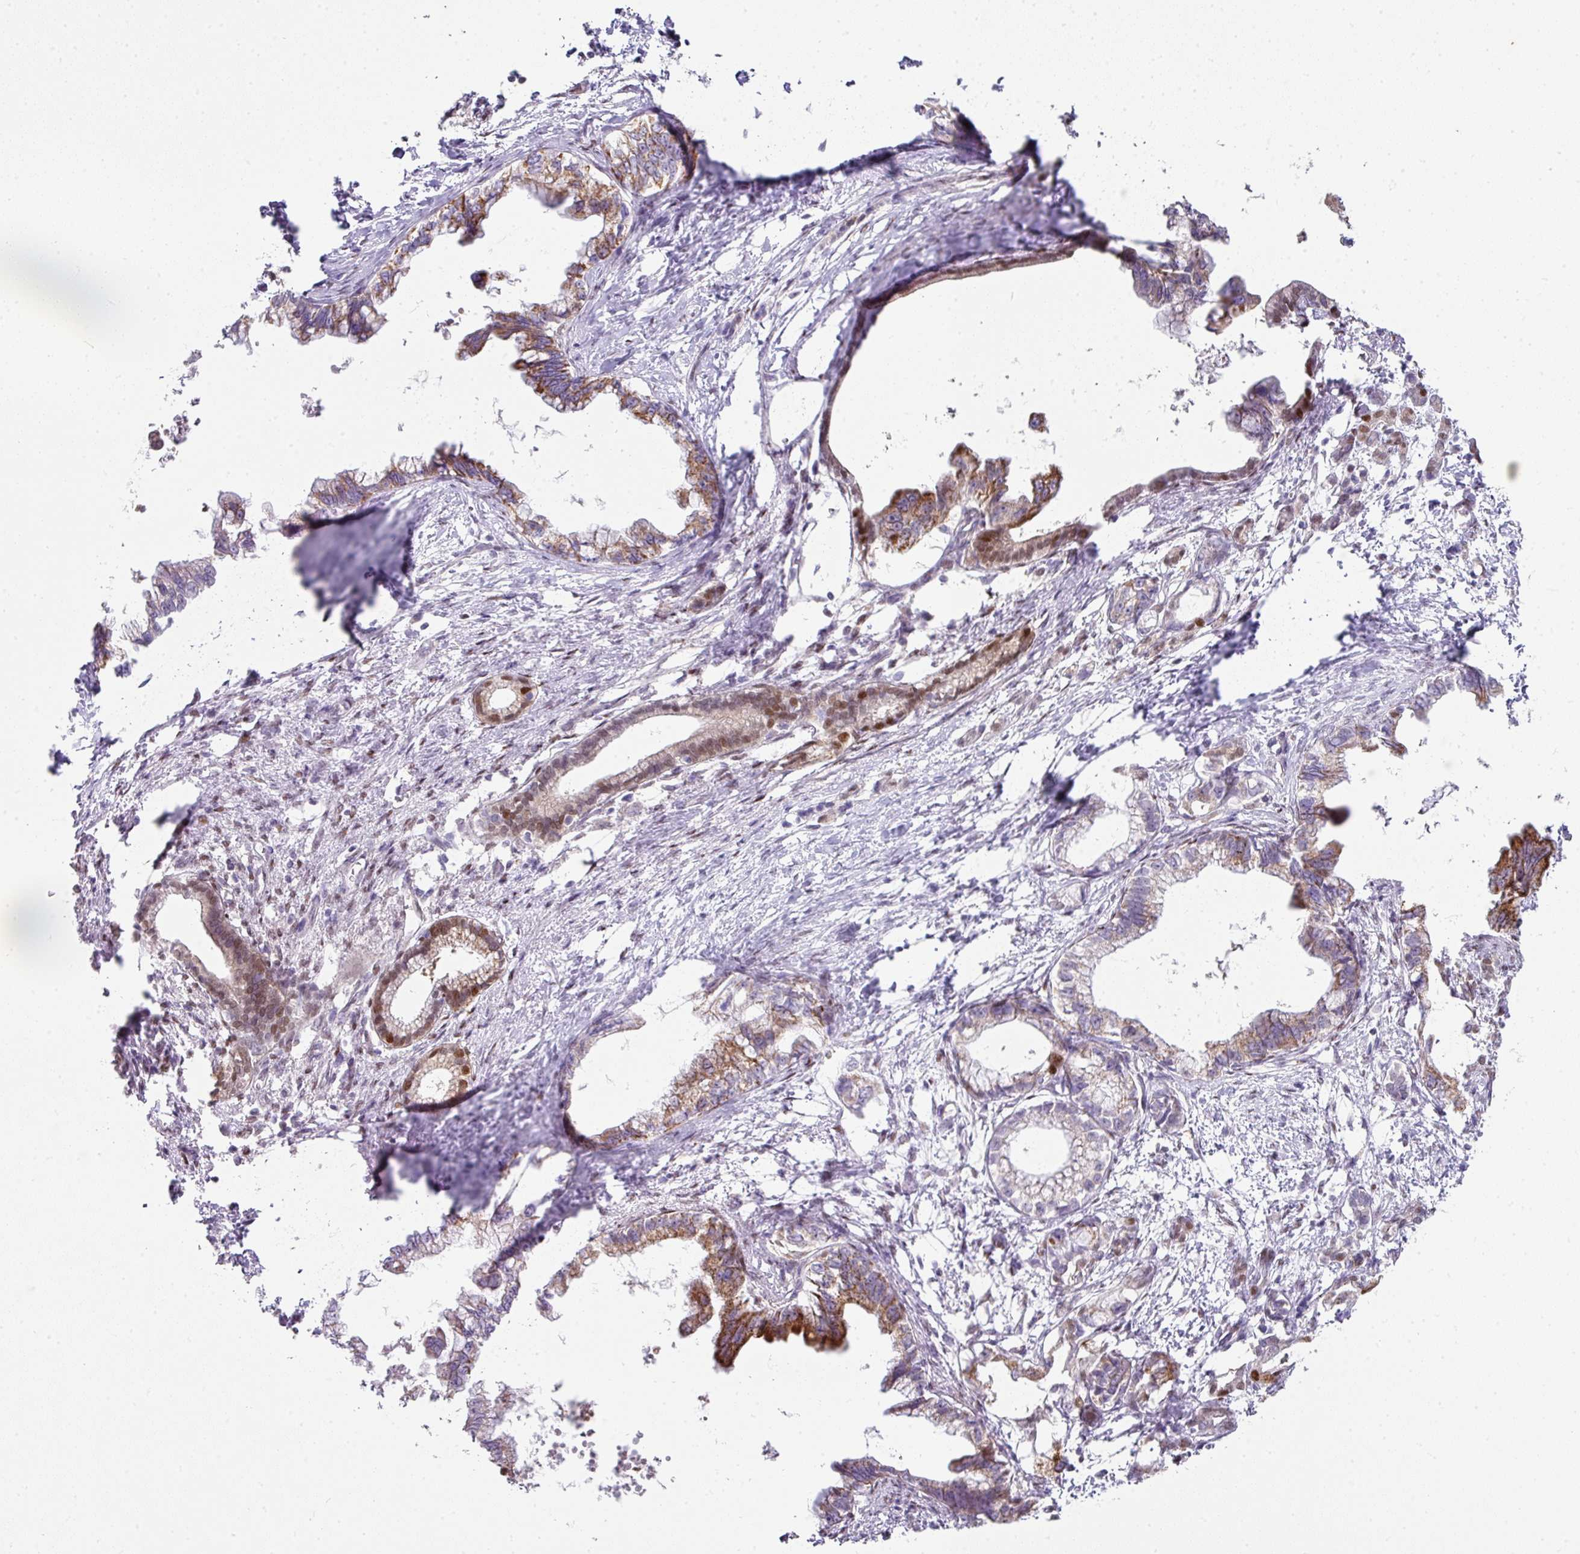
{"staining": {"intensity": "moderate", "quantity": ">75%", "location": "cytoplasmic/membranous"}, "tissue": "pancreatic cancer", "cell_type": "Tumor cells", "image_type": "cancer", "snomed": [{"axis": "morphology", "description": "Adenocarcinoma, NOS"}, {"axis": "topography", "description": "Pancreas"}], "caption": "Adenocarcinoma (pancreatic) tissue reveals moderate cytoplasmic/membranous staining in approximately >75% of tumor cells", "gene": "ANKRD18A", "patient": {"sex": "male", "age": 61}}